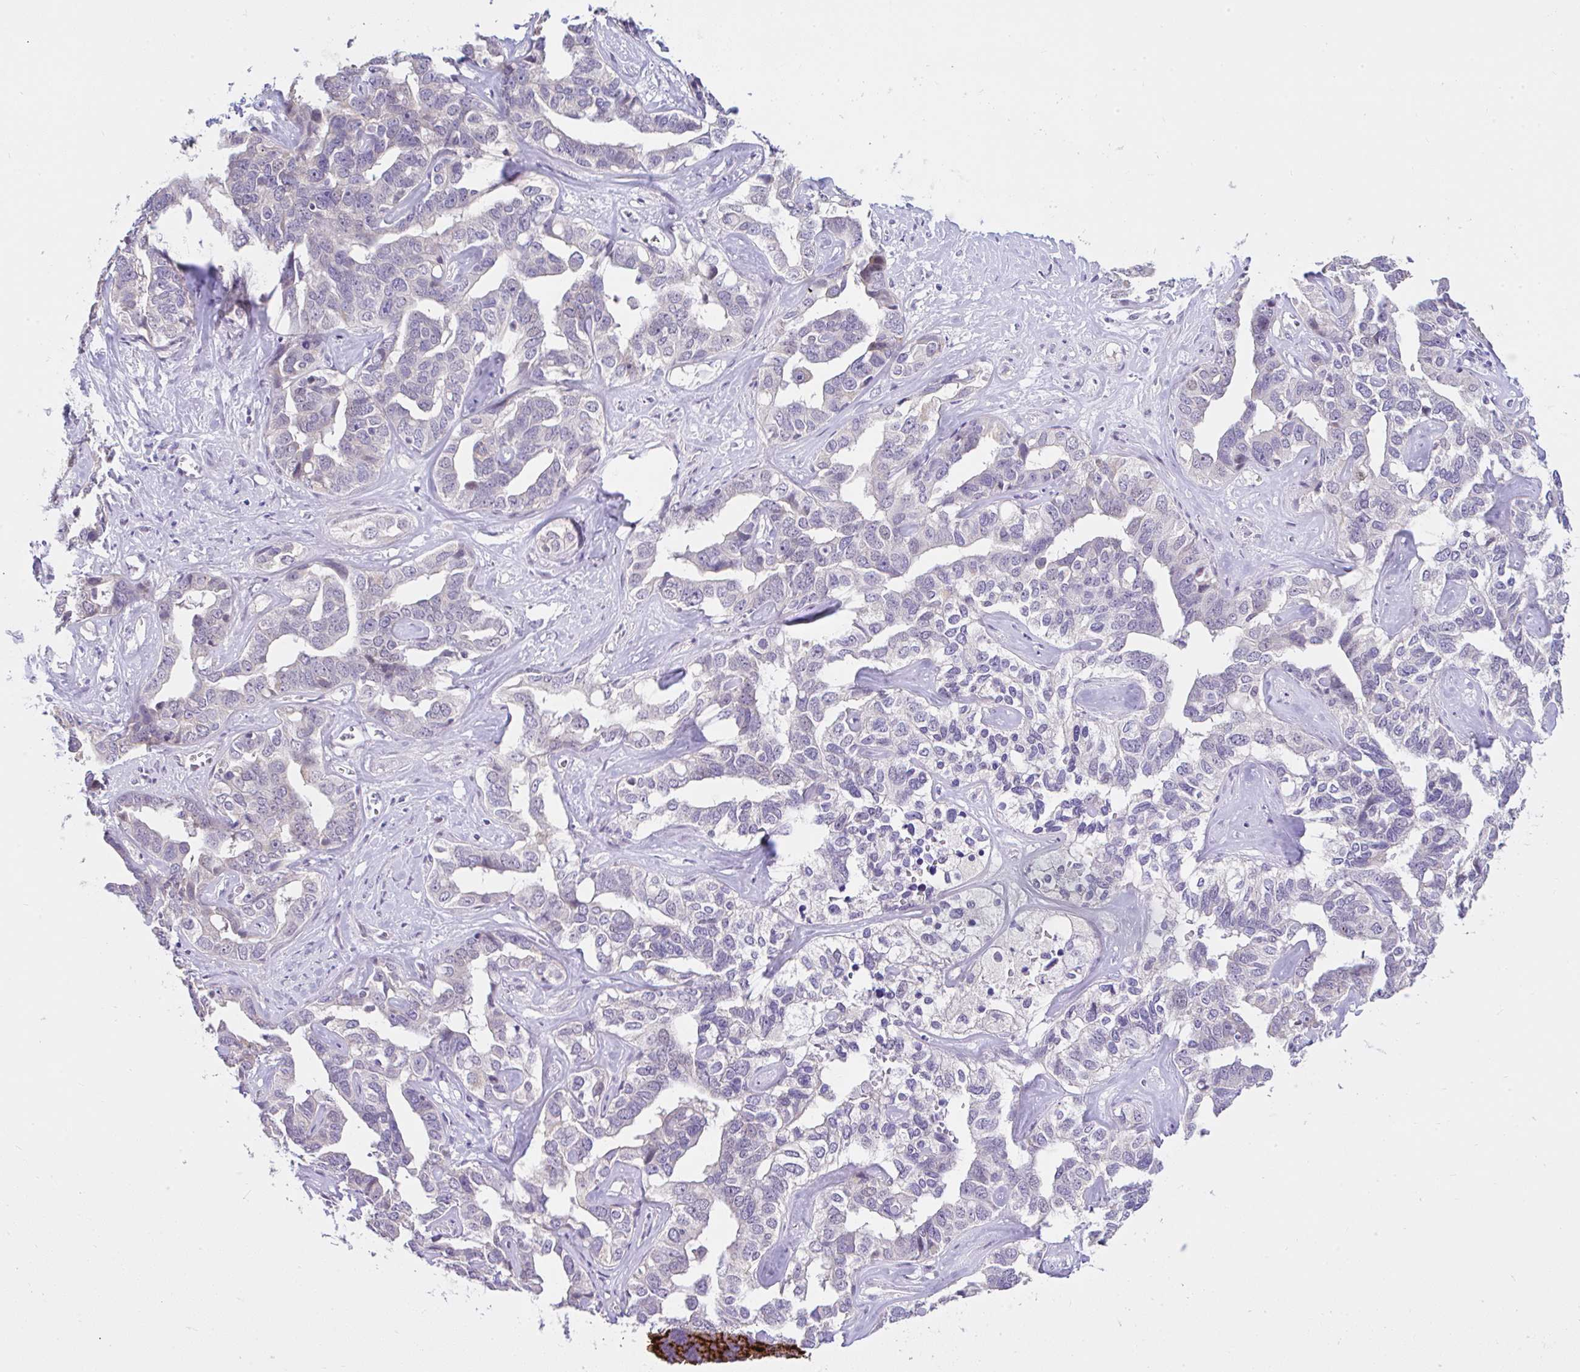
{"staining": {"intensity": "negative", "quantity": "none", "location": "none"}, "tissue": "liver cancer", "cell_type": "Tumor cells", "image_type": "cancer", "snomed": [{"axis": "morphology", "description": "Cholangiocarcinoma"}, {"axis": "topography", "description": "Liver"}], "caption": "Human liver cancer (cholangiocarcinoma) stained for a protein using immunohistochemistry reveals no staining in tumor cells.", "gene": "CTU1", "patient": {"sex": "male", "age": 59}}